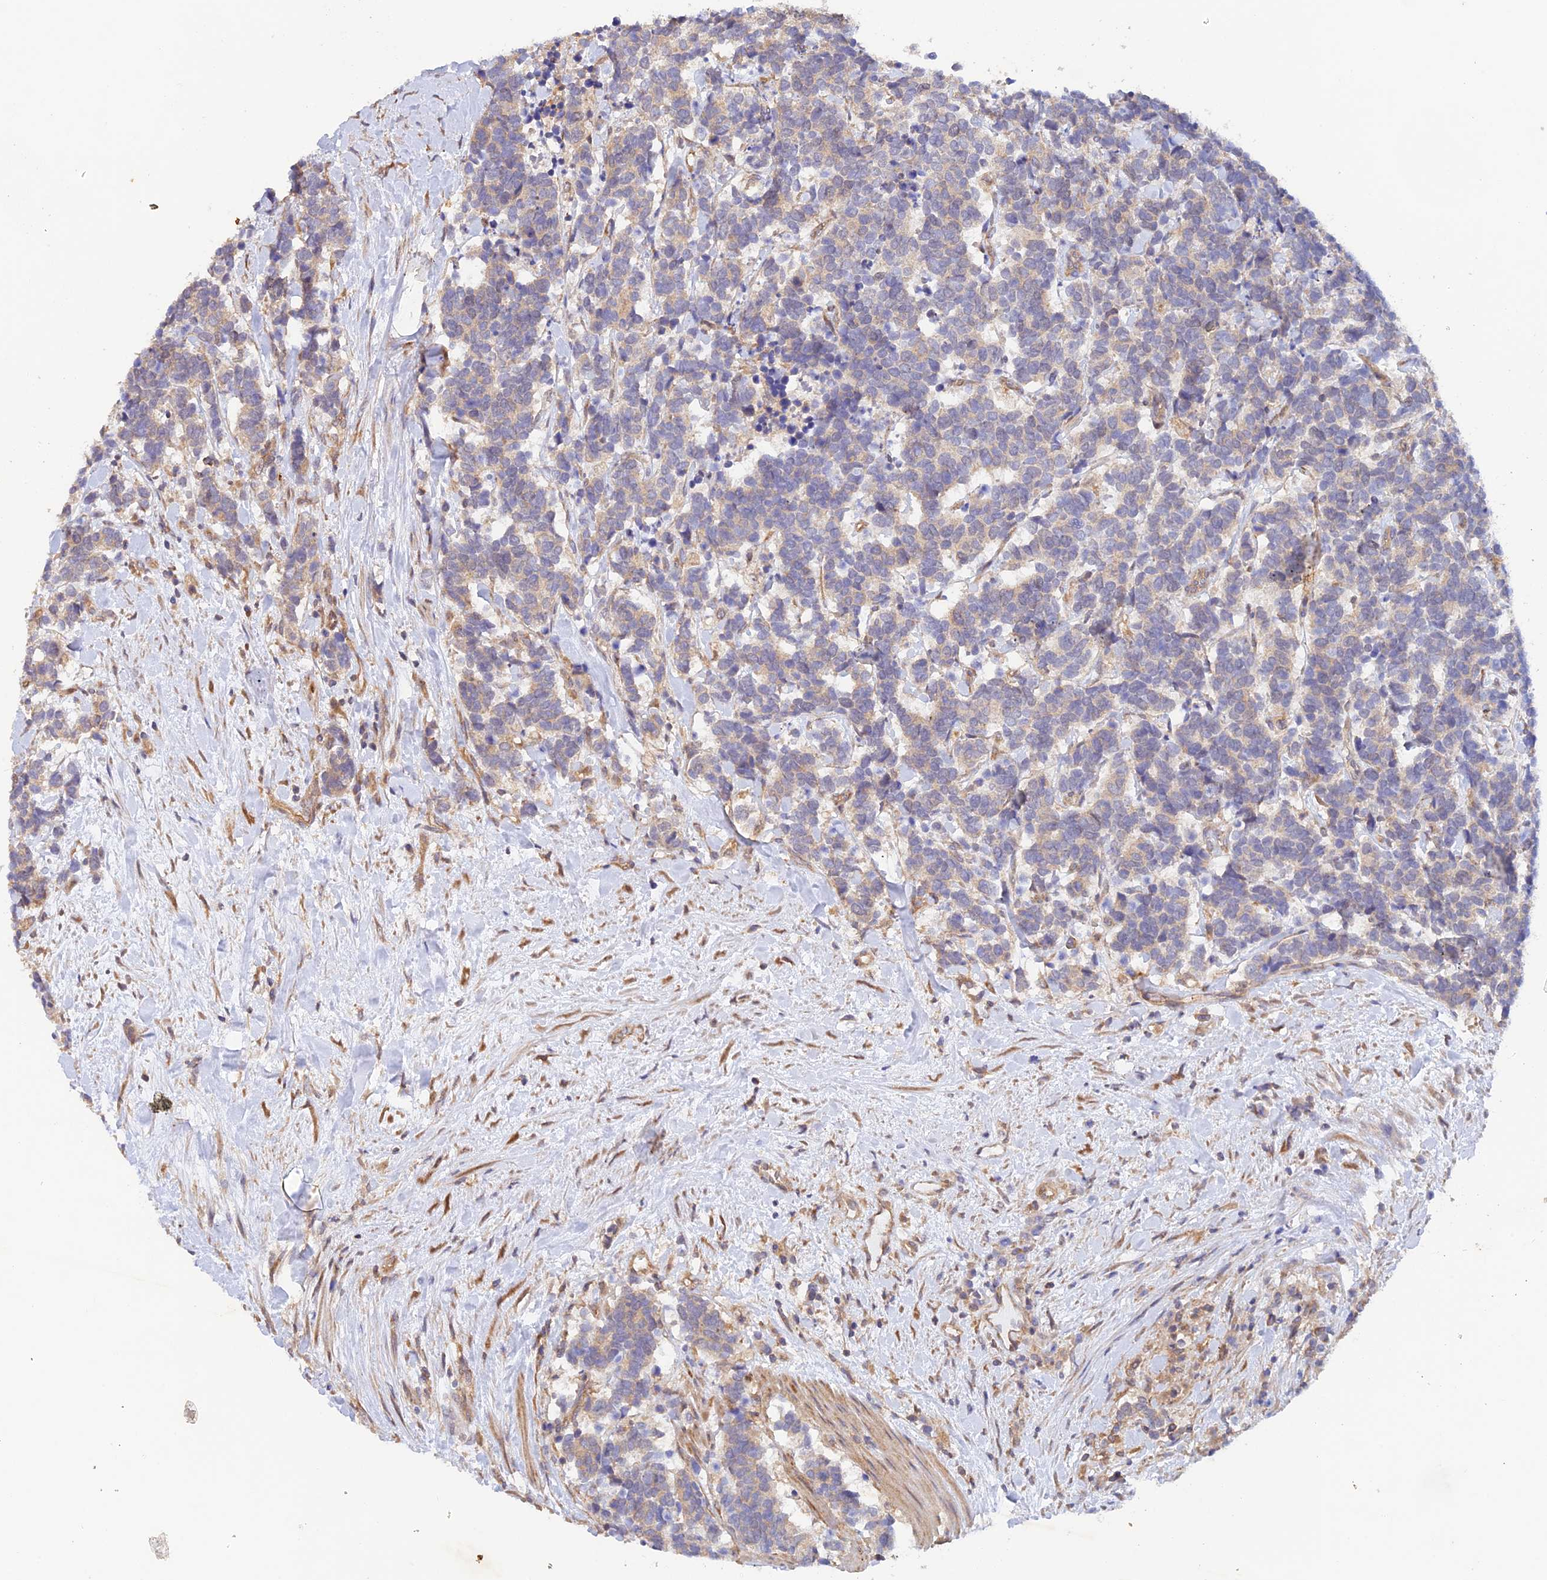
{"staining": {"intensity": "weak", "quantity": "<25%", "location": "cytoplasmic/membranous"}, "tissue": "carcinoid", "cell_type": "Tumor cells", "image_type": "cancer", "snomed": [{"axis": "morphology", "description": "Carcinoma, NOS"}, {"axis": "morphology", "description": "Carcinoid, malignant, NOS"}, {"axis": "topography", "description": "Prostate"}], "caption": "A high-resolution micrograph shows immunohistochemistry staining of carcinoid, which demonstrates no significant positivity in tumor cells.", "gene": "MYO9A", "patient": {"sex": "male", "age": 57}}